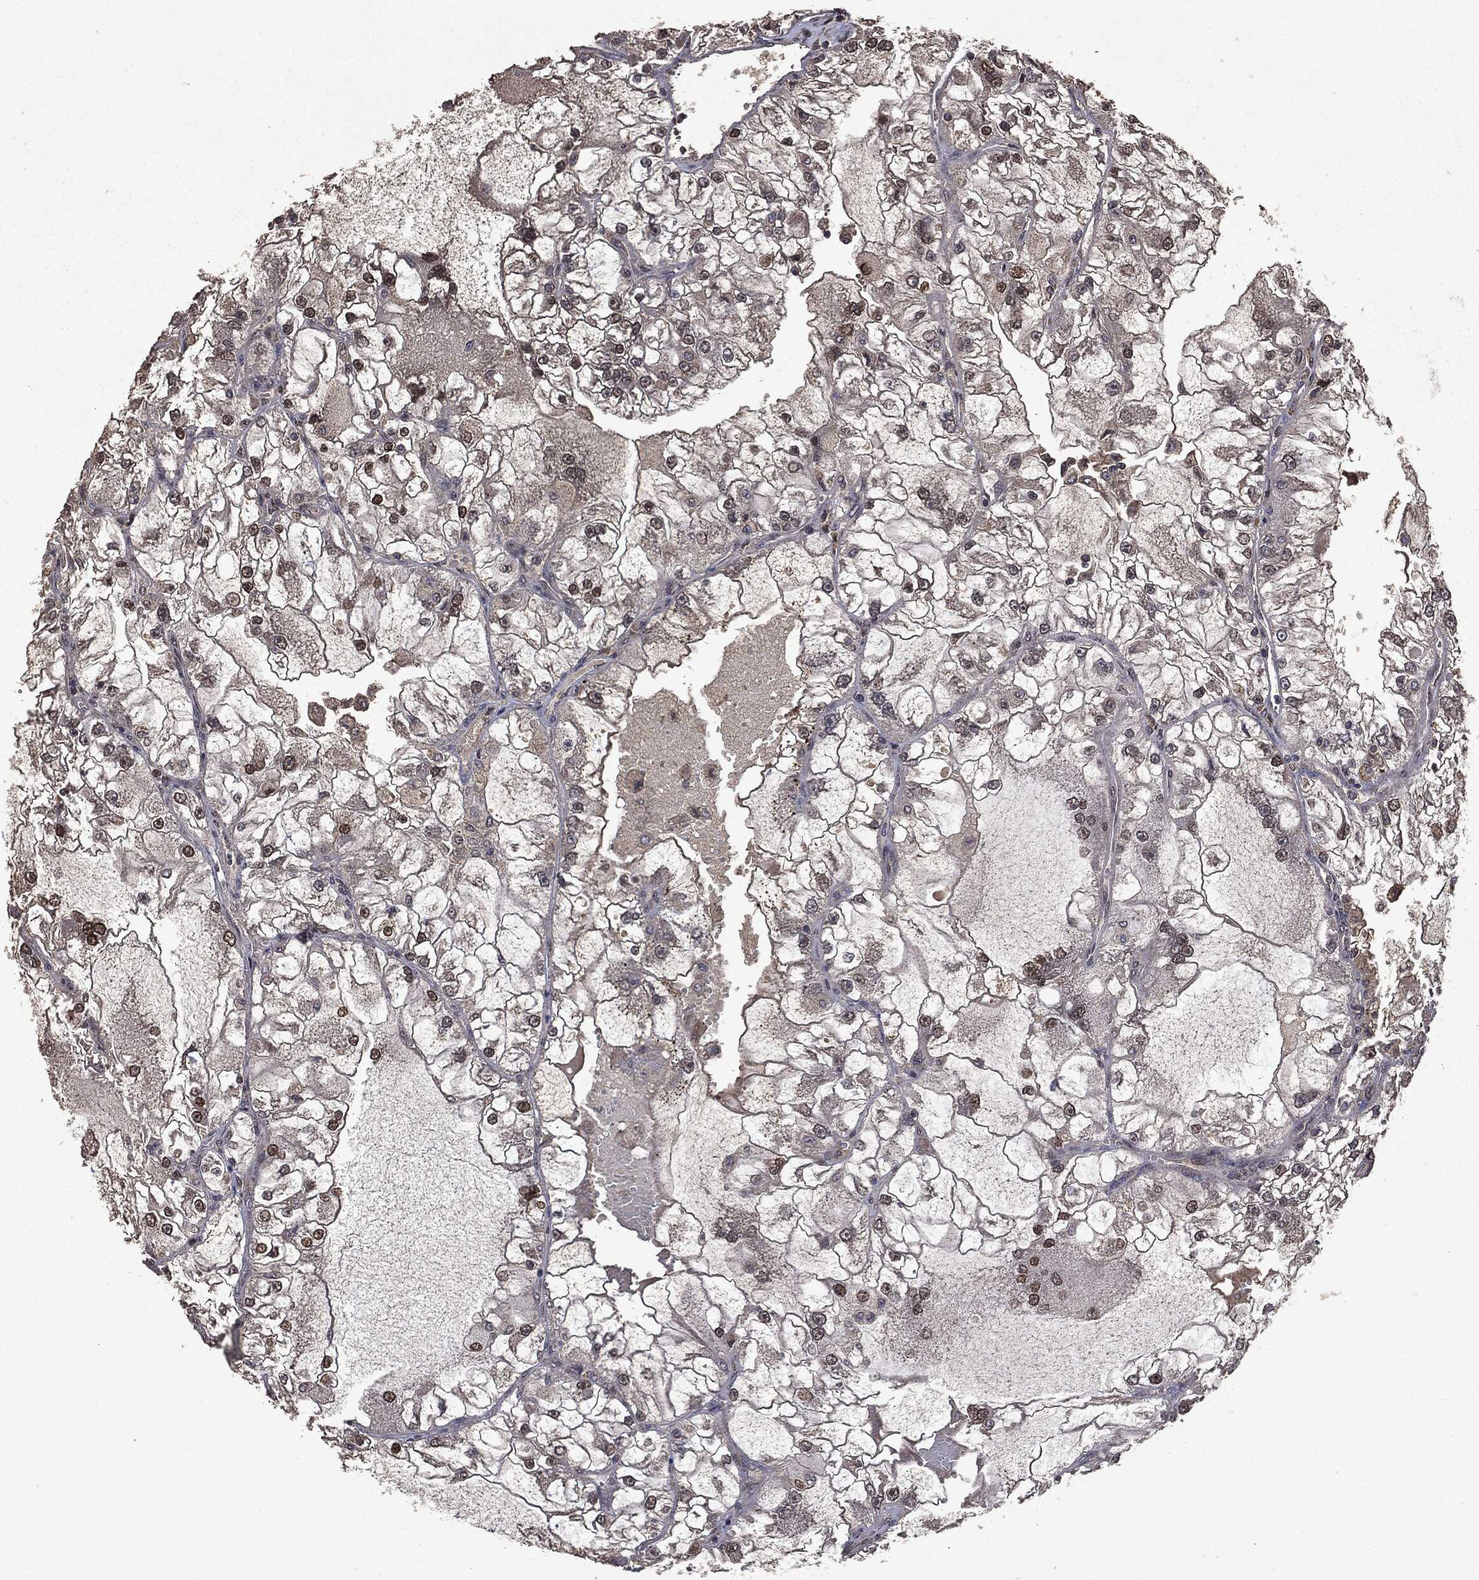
{"staining": {"intensity": "strong", "quantity": "<25%", "location": "nuclear"}, "tissue": "renal cancer", "cell_type": "Tumor cells", "image_type": "cancer", "snomed": [{"axis": "morphology", "description": "Adenocarcinoma, NOS"}, {"axis": "topography", "description": "Kidney"}], "caption": "Protein staining of renal adenocarcinoma tissue exhibits strong nuclear positivity in approximately <25% of tumor cells. The staining is performed using DAB (3,3'-diaminobenzidine) brown chromogen to label protein expression. The nuclei are counter-stained blue using hematoxylin.", "gene": "PPP6R2", "patient": {"sex": "female", "age": 72}}